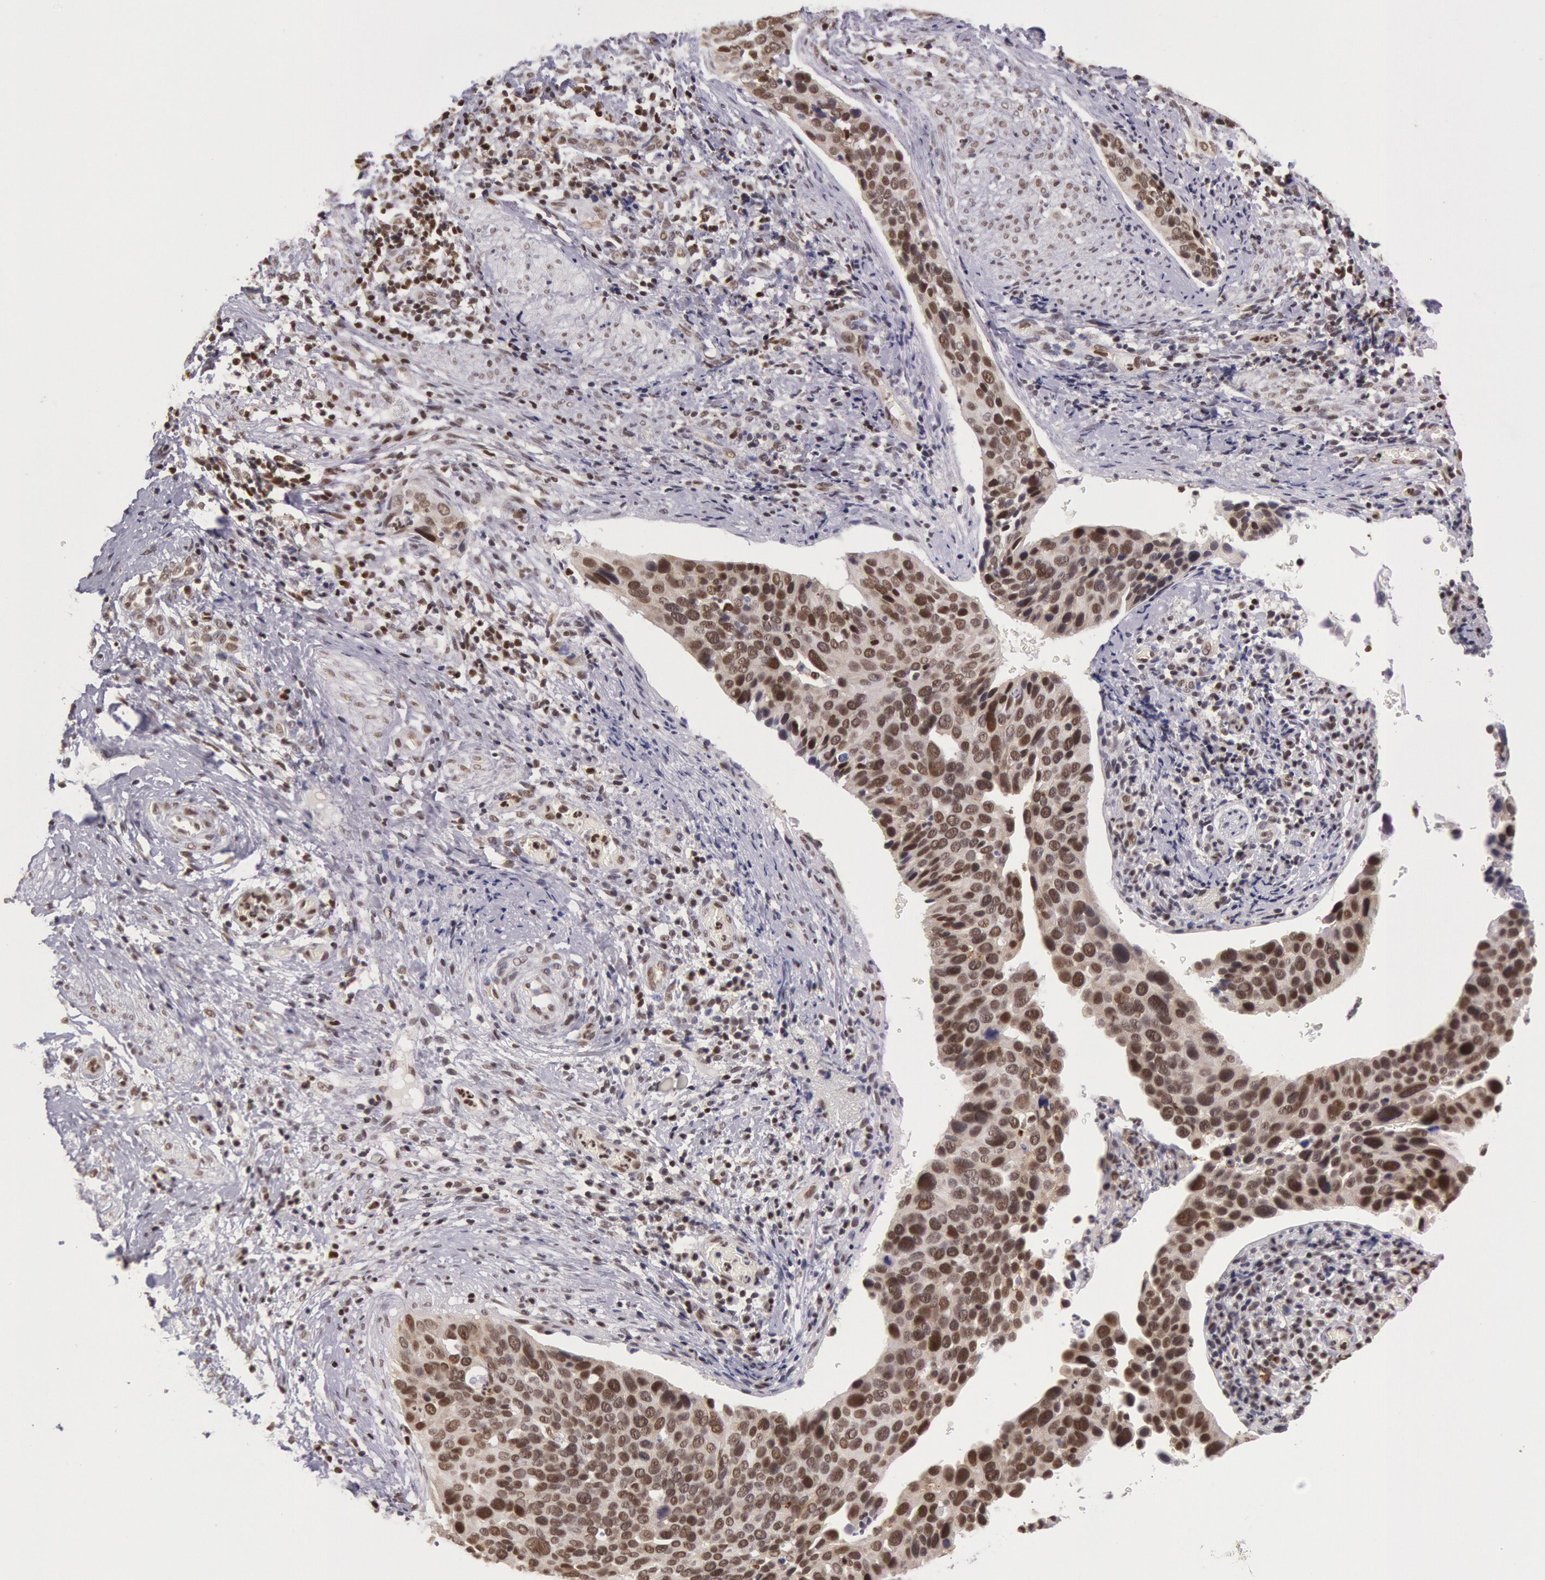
{"staining": {"intensity": "strong", "quantity": ">75%", "location": "nuclear"}, "tissue": "cervical cancer", "cell_type": "Tumor cells", "image_type": "cancer", "snomed": [{"axis": "morphology", "description": "Squamous cell carcinoma, NOS"}, {"axis": "topography", "description": "Cervix"}], "caption": "A brown stain highlights strong nuclear expression of a protein in human cervical cancer tumor cells.", "gene": "ESS2", "patient": {"sex": "female", "age": 31}}